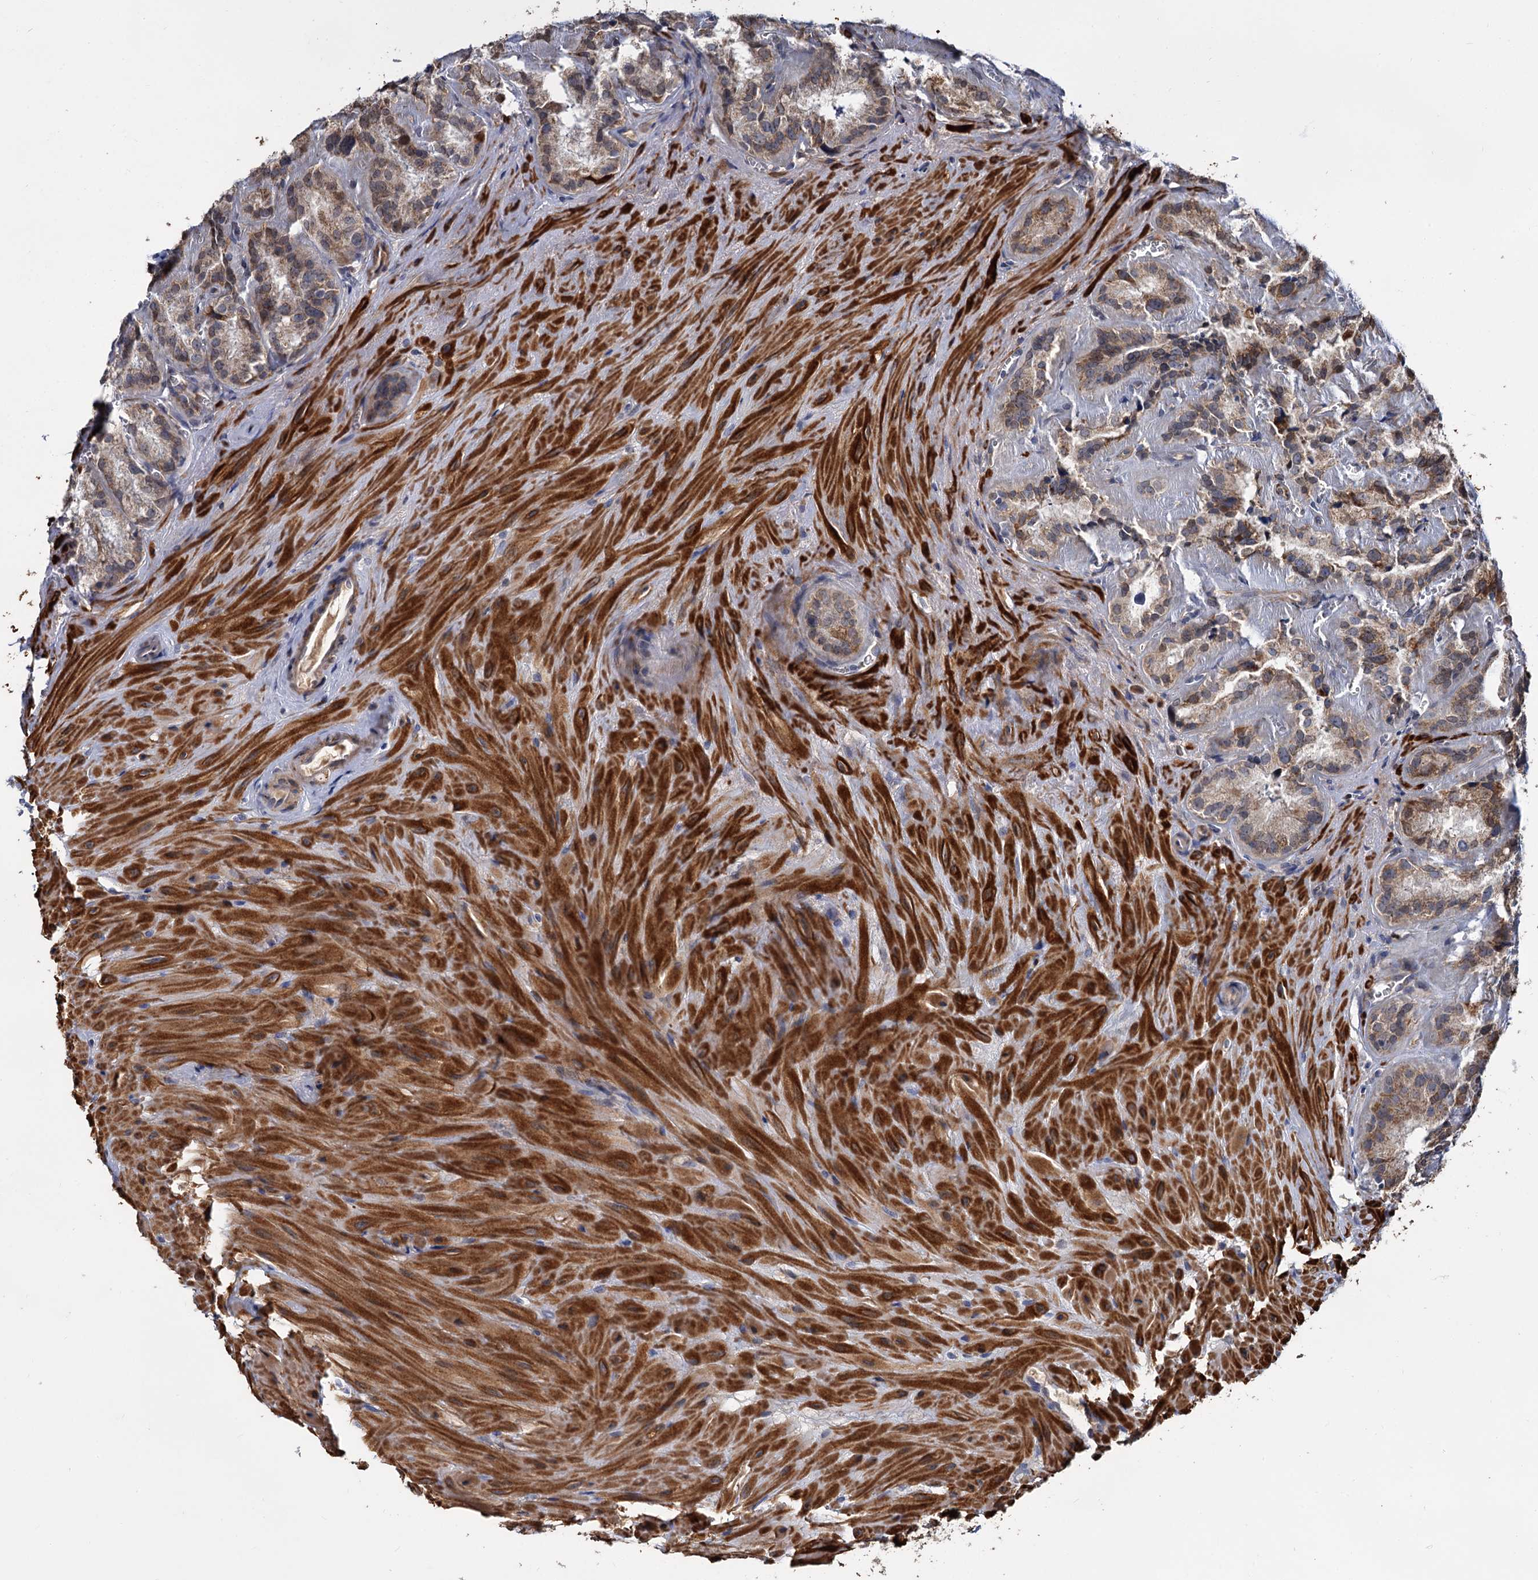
{"staining": {"intensity": "moderate", "quantity": "25%-75%", "location": "cytoplasmic/membranous,nuclear"}, "tissue": "seminal vesicle", "cell_type": "Glandular cells", "image_type": "normal", "snomed": [{"axis": "morphology", "description": "Normal tissue, NOS"}, {"axis": "topography", "description": "Prostate"}, {"axis": "topography", "description": "Seminal veicle"}], "caption": "About 25%-75% of glandular cells in normal human seminal vesicle show moderate cytoplasmic/membranous,nuclear protein positivity as visualized by brown immunohistochemical staining.", "gene": "ALKBH7", "patient": {"sex": "male", "age": 59}}